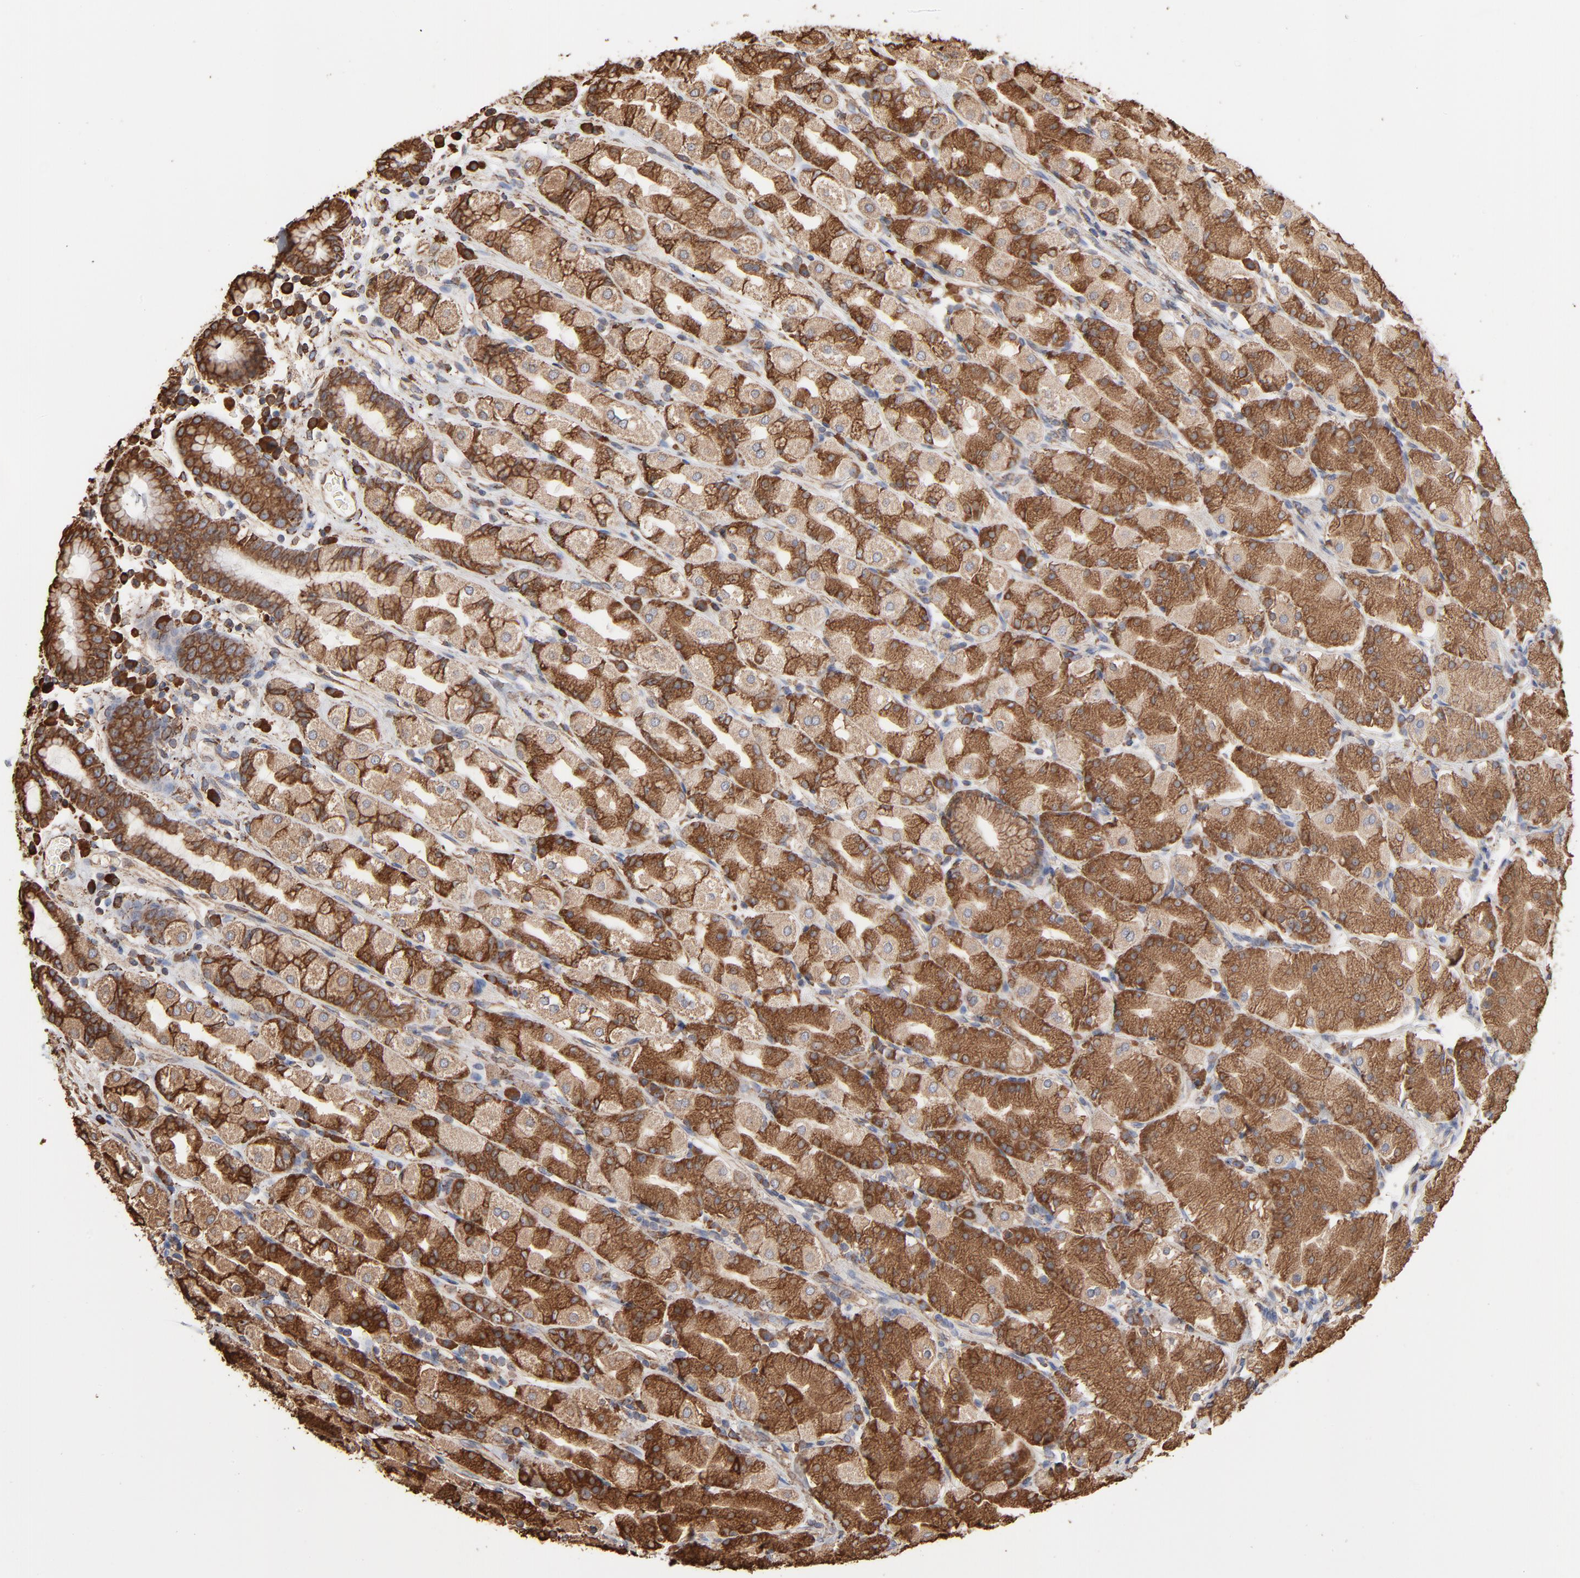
{"staining": {"intensity": "moderate", "quantity": "25%-75%", "location": "cytoplasmic/membranous"}, "tissue": "stomach", "cell_type": "Glandular cells", "image_type": "normal", "snomed": [{"axis": "morphology", "description": "Normal tissue, NOS"}, {"axis": "topography", "description": "Stomach, upper"}], "caption": "This image exhibits IHC staining of benign human stomach, with medium moderate cytoplasmic/membranous positivity in approximately 25%-75% of glandular cells.", "gene": "PDIA3", "patient": {"sex": "male", "age": 68}}